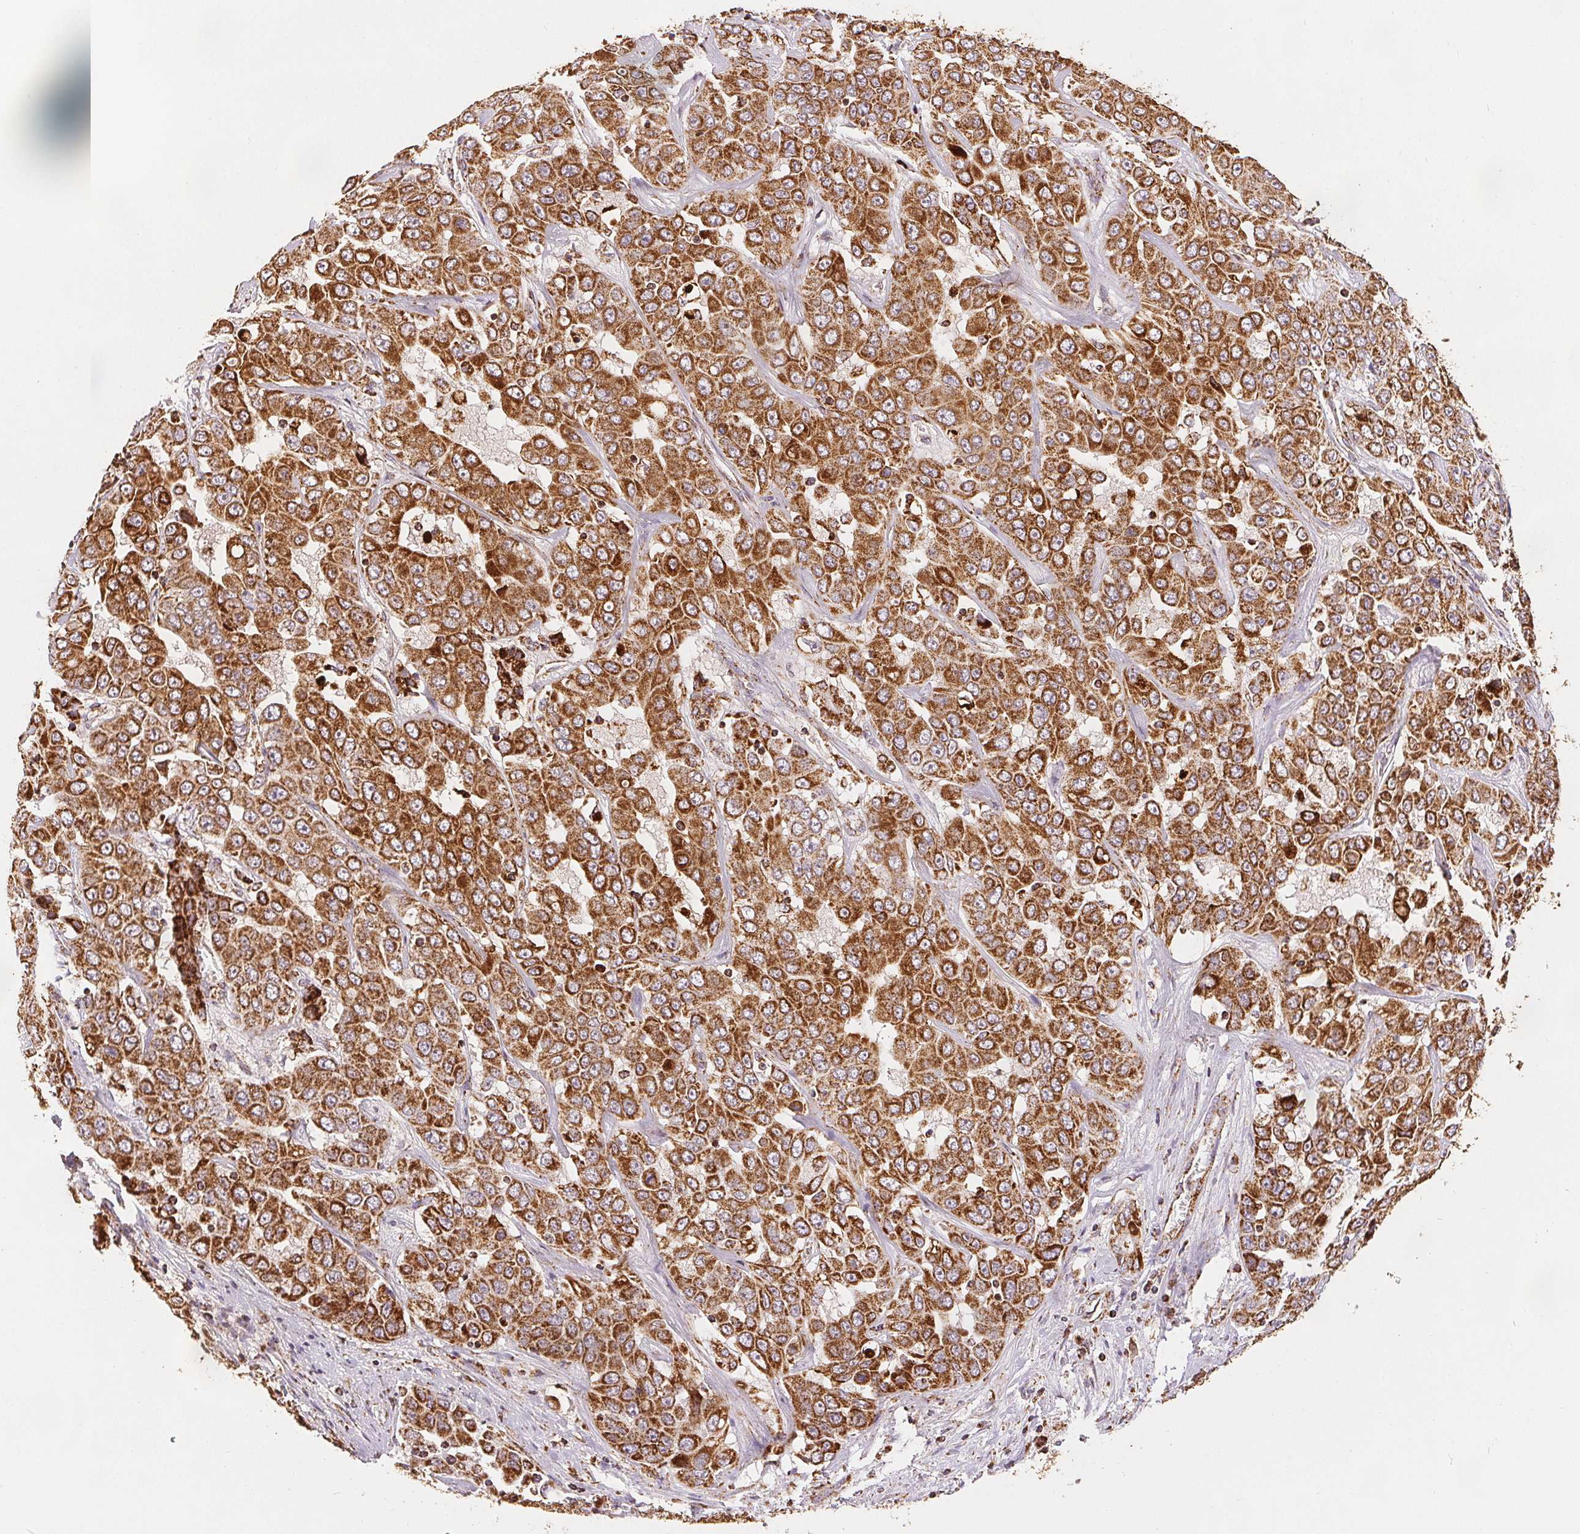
{"staining": {"intensity": "moderate", "quantity": ">75%", "location": "cytoplasmic/membranous"}, "tissue": "liver cancer", "cell_type": "Tumor cells", "image_type": "cancer", "snomed": [{"axis": "morphology", "description": "Cholangiocarcinoma"}, {"axis": "topography", "description": "Liver"}], "caption": "Human liver cancer (cholangiocarcinoma) stained with a protein marker displays moderate staining in tumor cells.", "gene": "SDHB", "patient": {"sex": "female", "age": 52}}